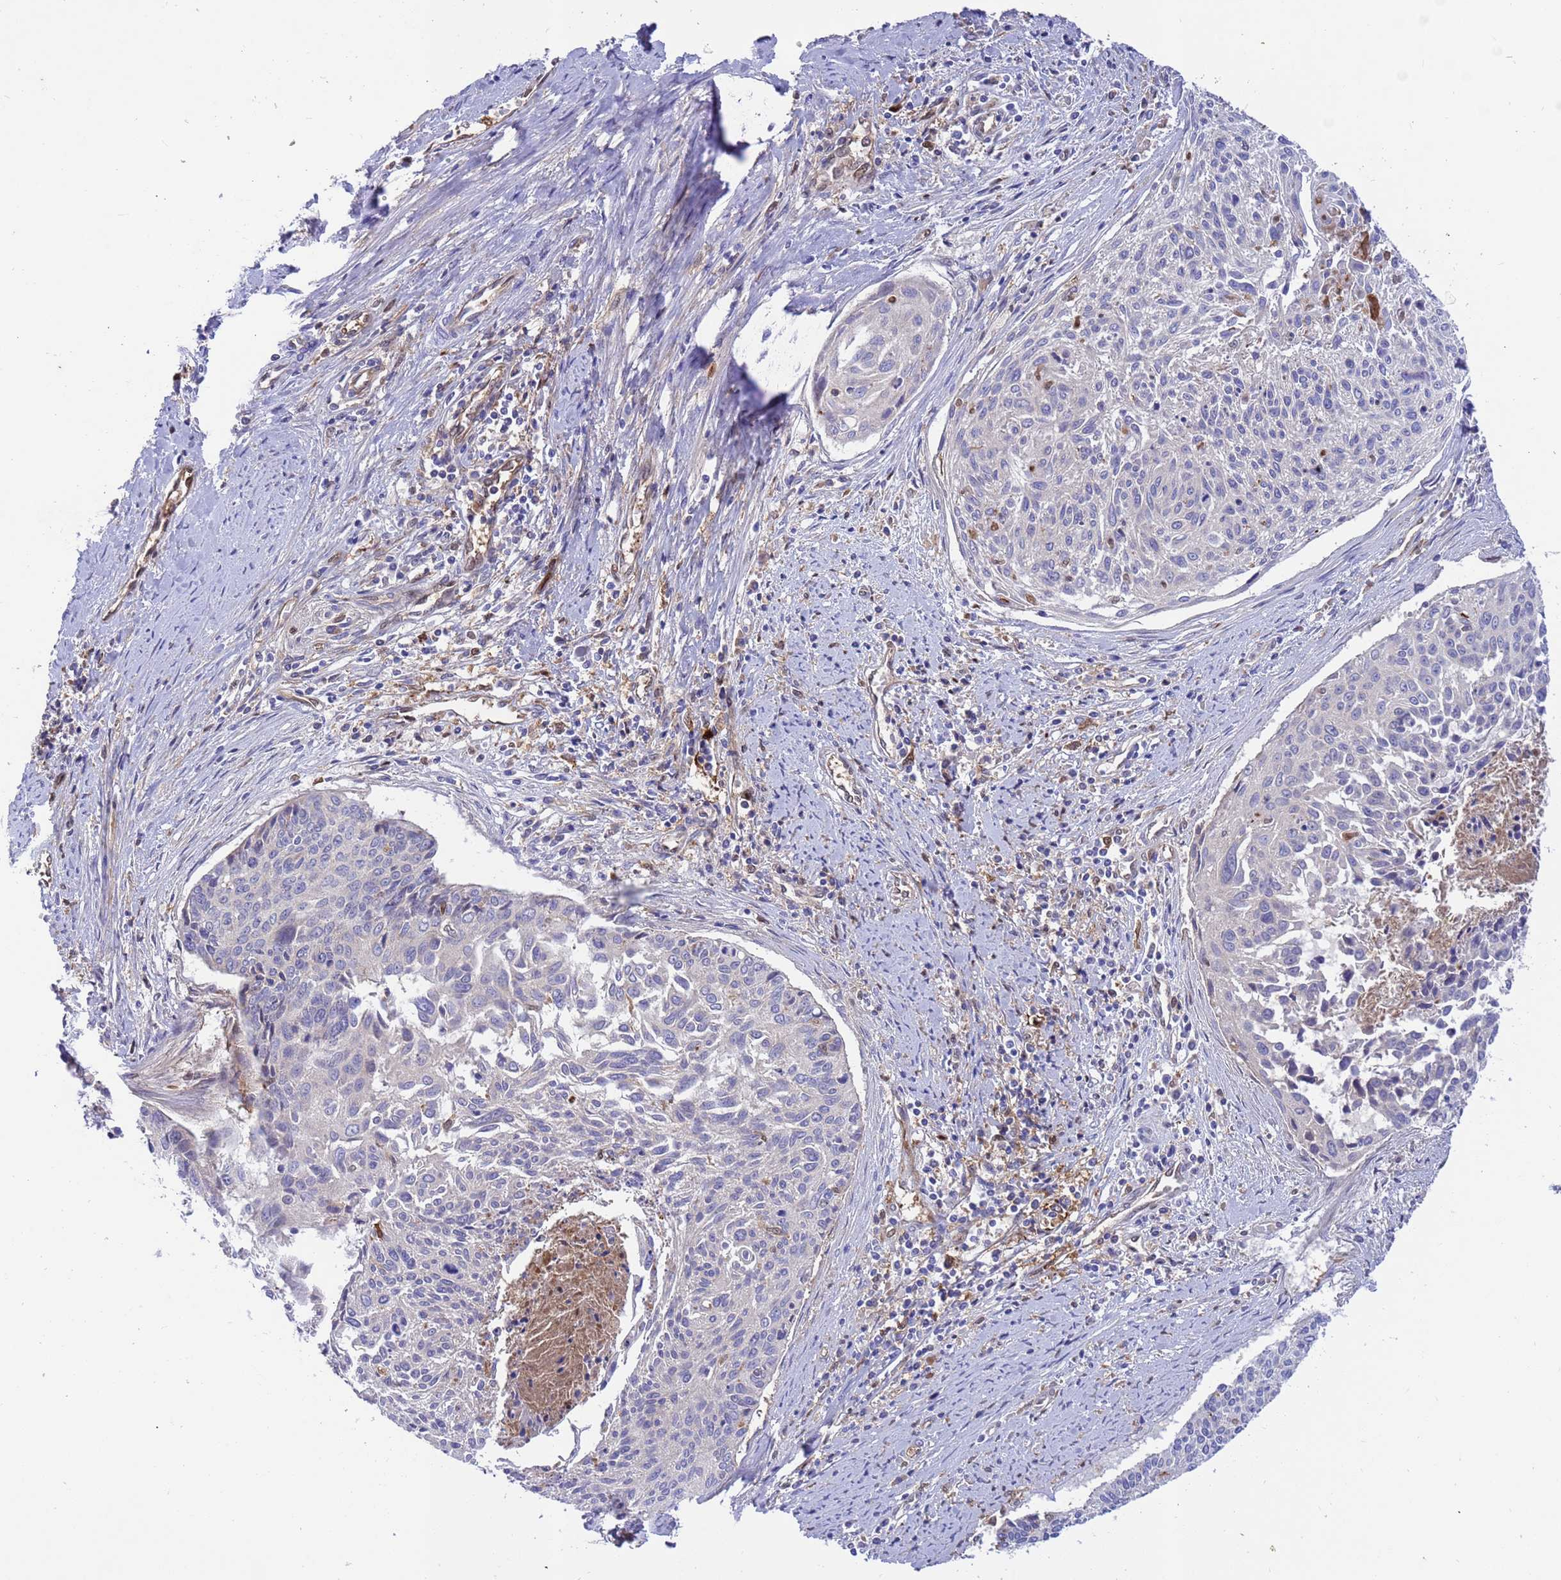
{"staining": {"intensity": "negative", "quantity": "none", "location": "none"}, "tissue": "cervical cancer", "cell_type": "Tumor cells", "image_type": "cancer", "snomed": [{"axis": "morphology", "description": "Squamous cell carcinoma, NOS"}, {"axis": "topography", "description": "Cervix"}], "caption": "Immunohistochemical staining of cervical cancer exhibits no significant staining in tumor cells.", "gene": "FOXRED1", "patient": {"sex": "female", "age": 55}}